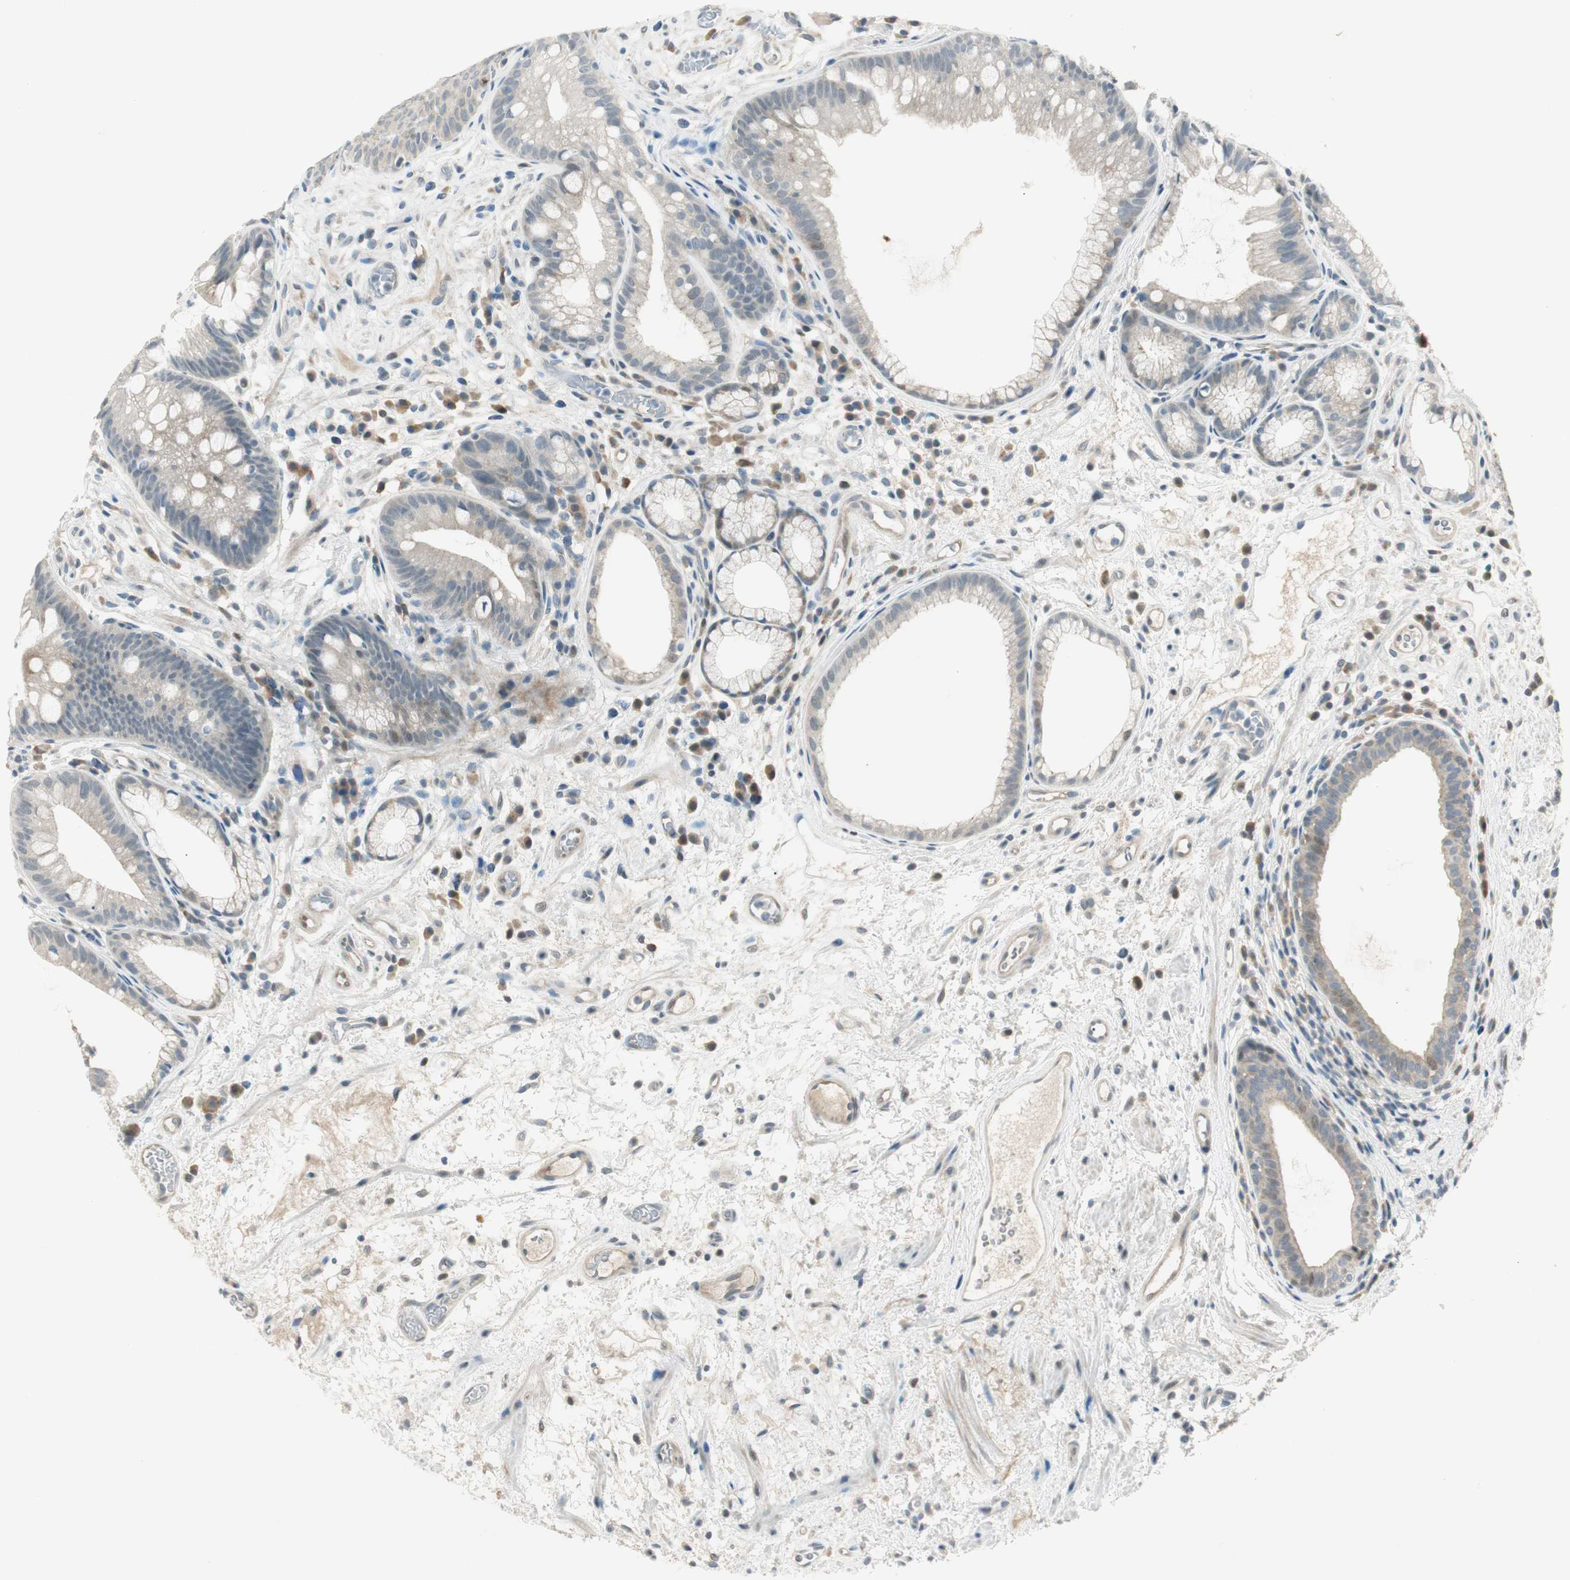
{"staining": {"intensity": "moderate", "quantity": "<25%", "location": "cytoplasmic/membranous"}, "tissue": "stomach", "cell_type": "Glandular cells", "image_type": "normal", "snomed": [{"axis": "morphology", "description": "Normal tissue, NOS"}, {"axis": "topography", "description": "Stomach, upper"}], "caption": "Stomach stained with a brown dye shows moderate cytoplasmic/membranous positive expression in about <25% of glandular cells.", "gene": "PCDHB15", "patient": {"sex": "male", "age": 72}}